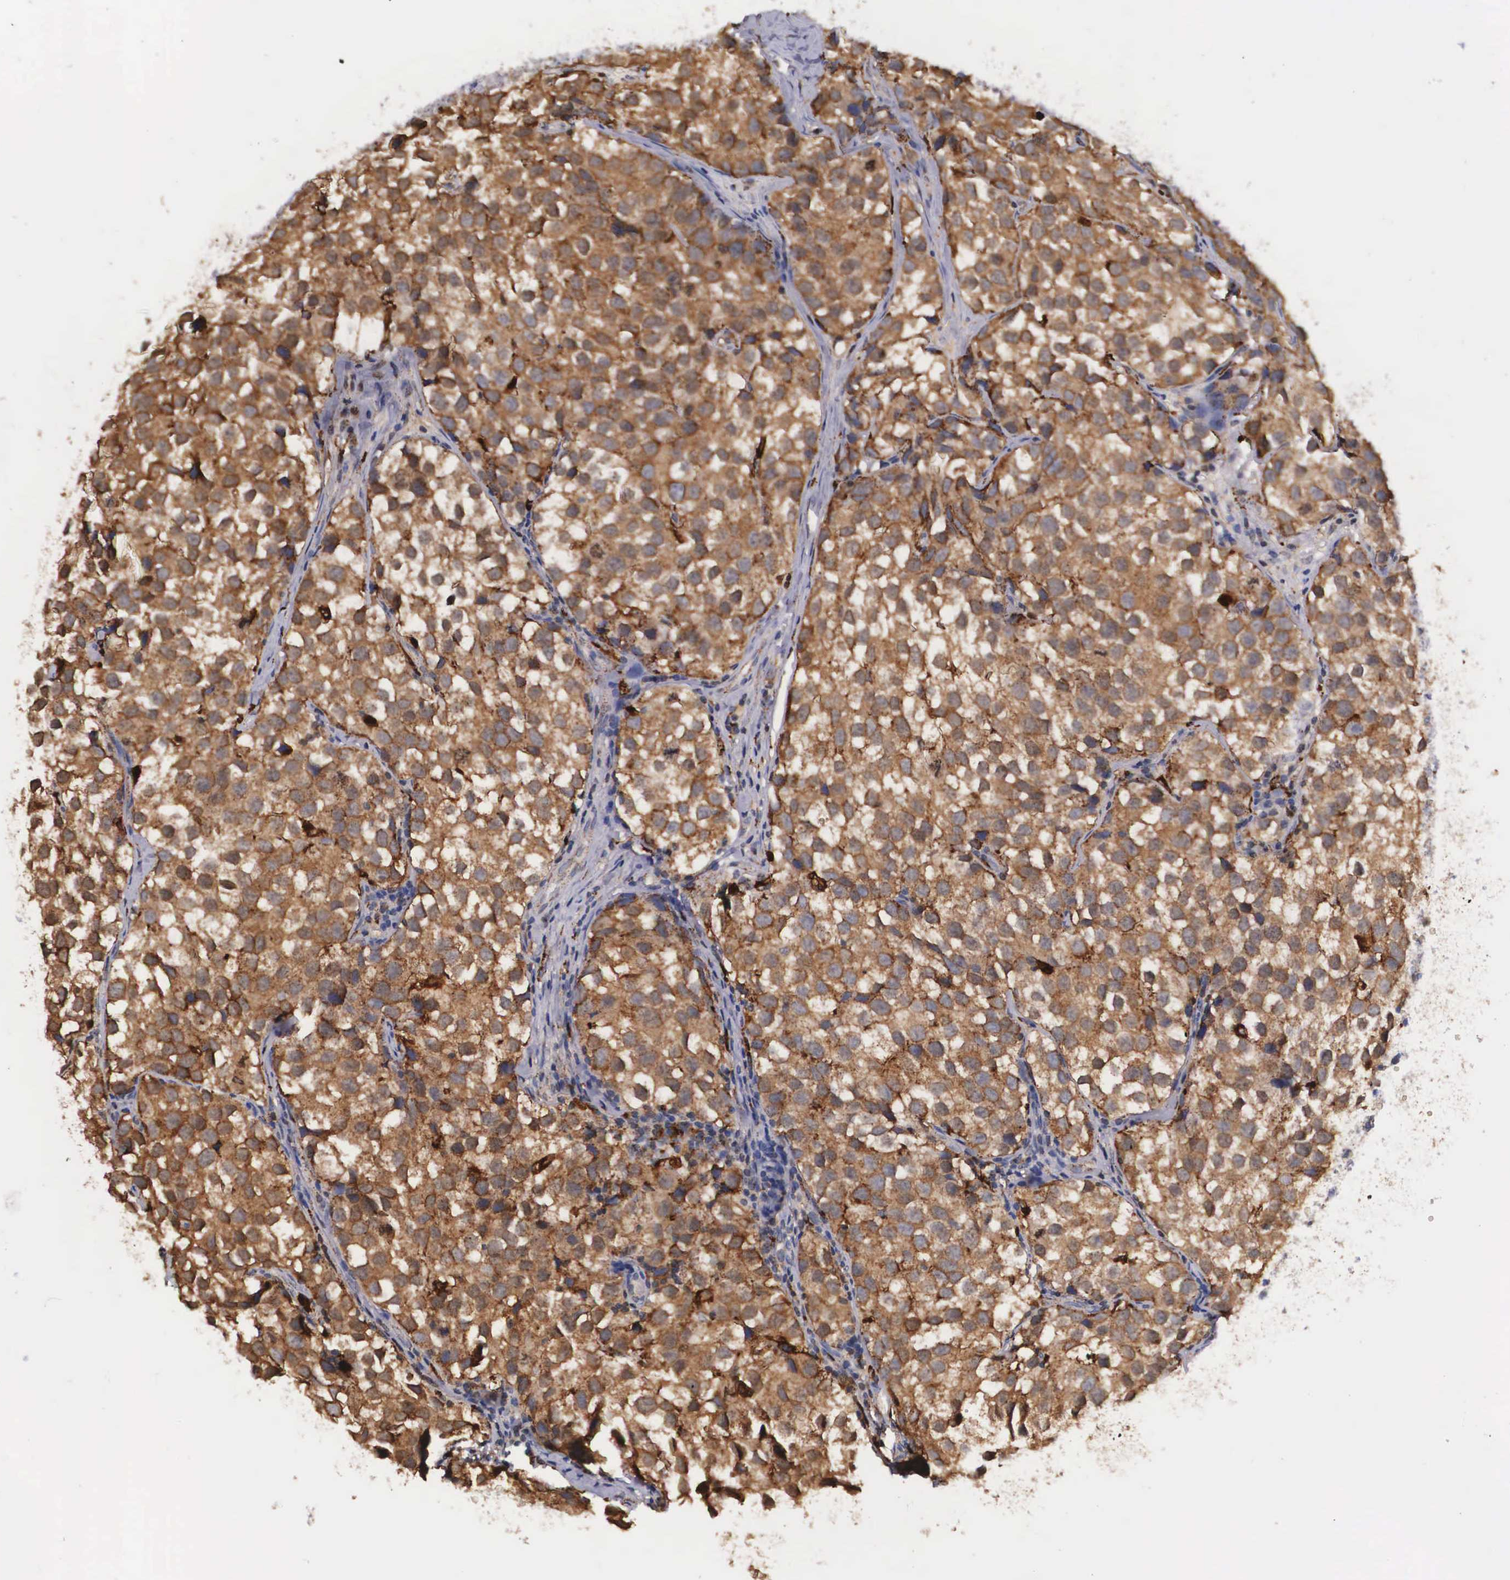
{"staining": {"intensity": "strong", "quantity": ">75%", "location": "cytoplasmic/membranous"}, "tissue": "testis cancer", "cell_type": "Tumor cells", "image_type": "cancer", "snomed": [{"axis": "morphology", "description": "Seminoma, NOS"}, {"axis": "topography", "description": "Testis"}], "caption": "This photomicrograph shows immunohistochemistry staining of human testis cancer, with high strong cytoplasmic/membranous staining in approximately >75% of tumor cells.", "gene": "NAGA", "patient": {"sex": "male", "age": 39}}